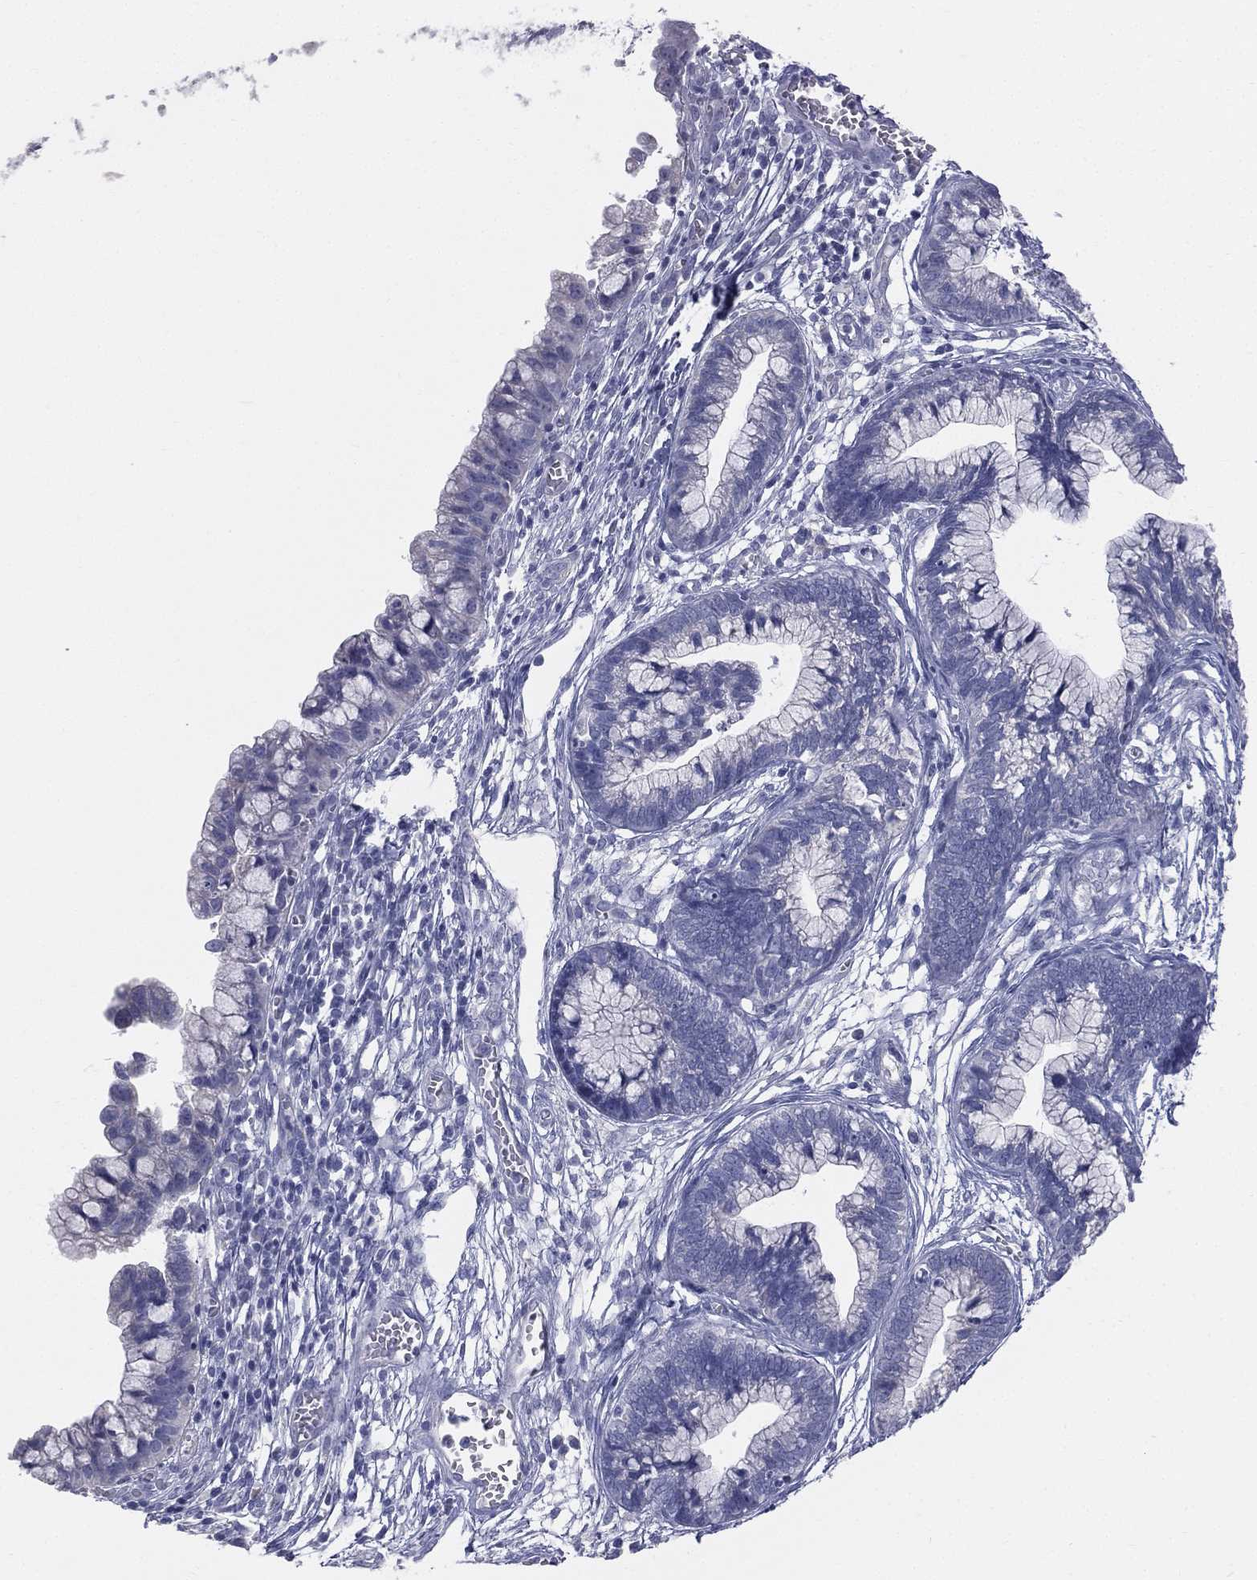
{"staining": {"intensity": "negative", "quantity": "none", "location": "none"}, "tissue": "cervical cancer", "cell_type": "Tumor cells", "image_type": "cancer", "snomed": [{"axis": "morphology", "description": "Adenocarcinoma, NOS"}, {"axis": "topography", "description": "Cervix"}], "caption": "DAB immunohistochemical staining of human cervical adenocarcinoma displays no significant expression in tumor cells.", "gene": "STK31", "patient": {"sex": "female", "age": 44}}